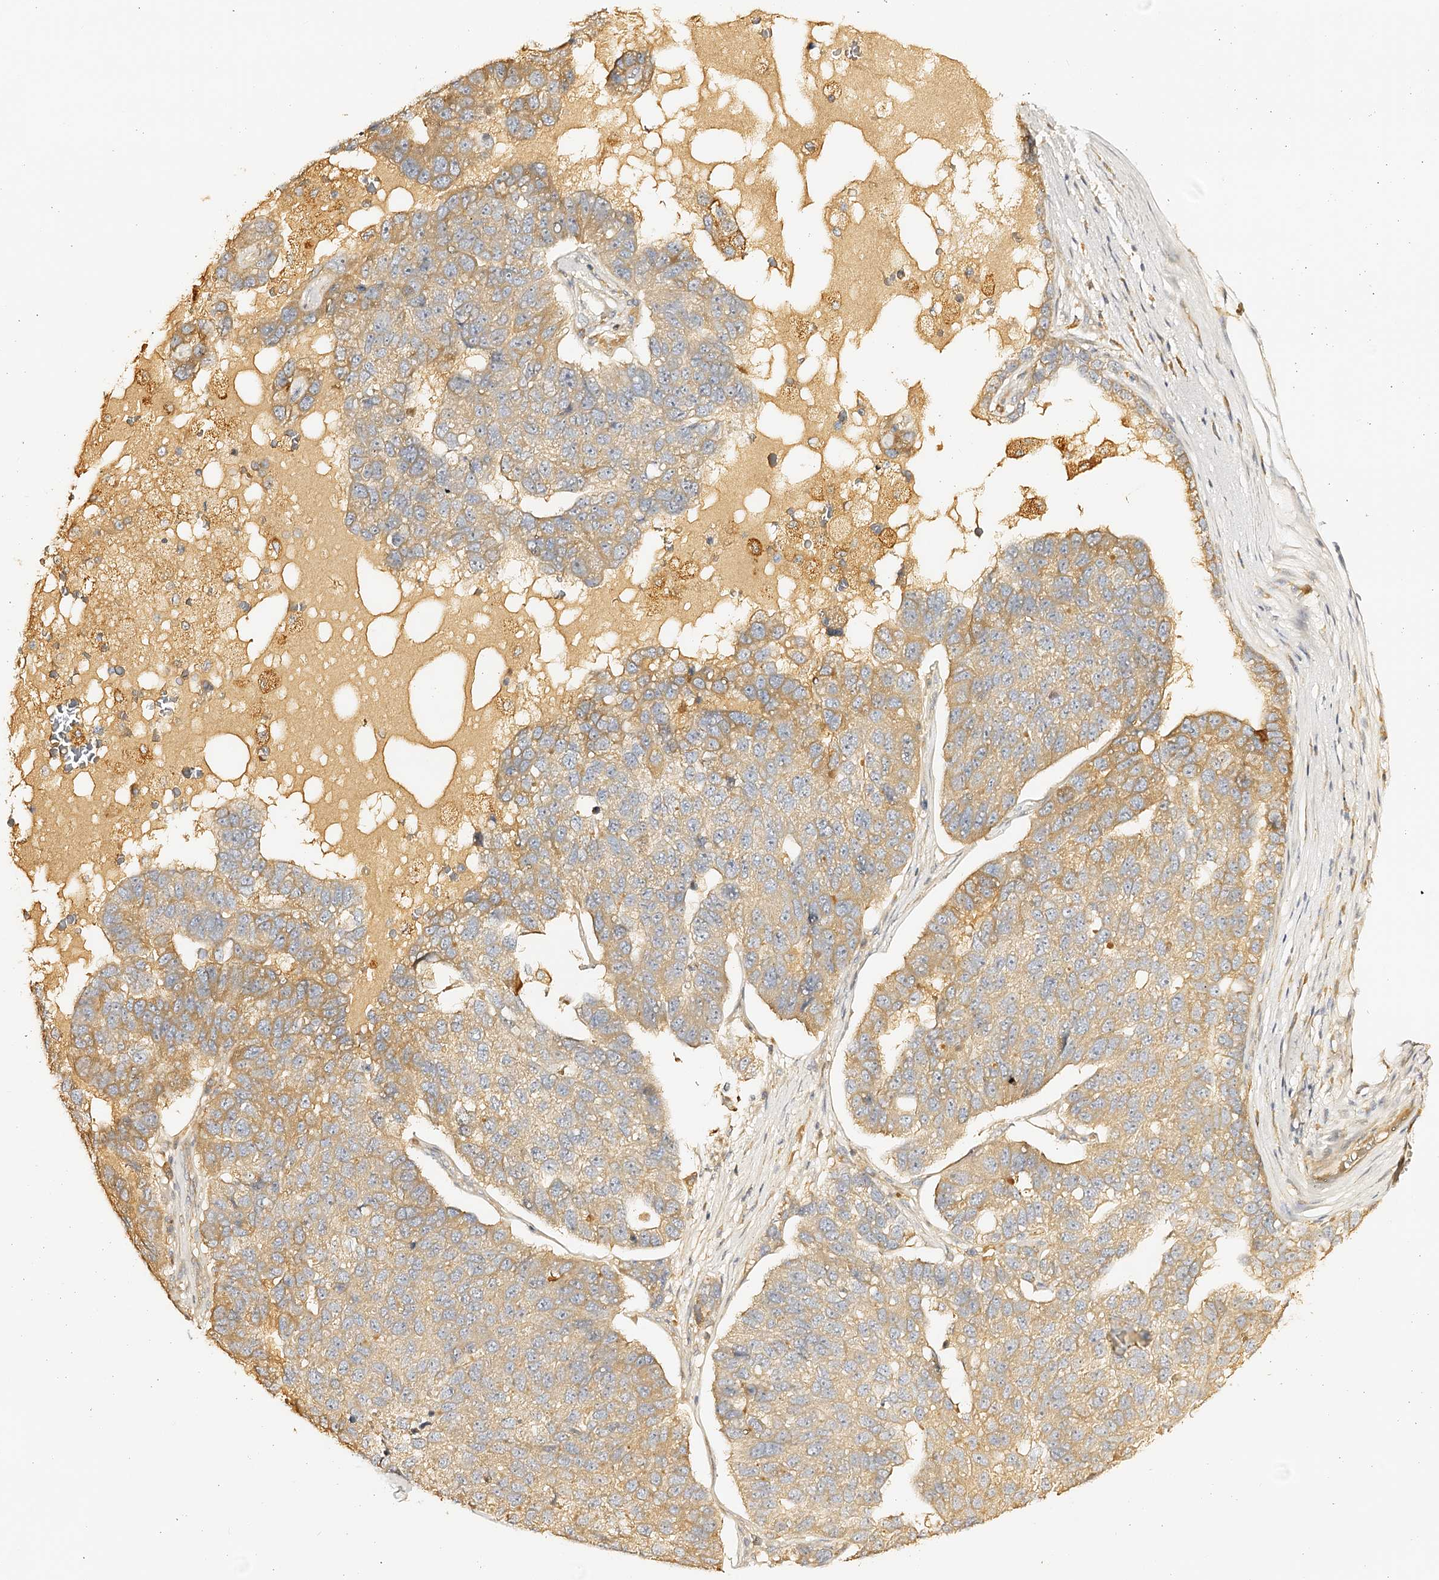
{"staining": {"intensity": "weak", "quantity": "25%-75%", "location": "cytoplasmic/membranous"}, "tissue": "pancreatic cancer", "cell_type": "Tumor cells", "image_type": "cancer", "snomed": [{"axis": "morphology", "description": "Adenocarcinoma, NOS"}, {"axis": "topography", "description": "Pancreas"}], "caption": "Tumor cells show low levels of weak cytoplasmic/membranous positivity in approximately 25%-75% of cells in pancreatic cancer (adenocarcinoma).", "gene": "DMXL2", "patient": {"sex": "female", "age": 61}}